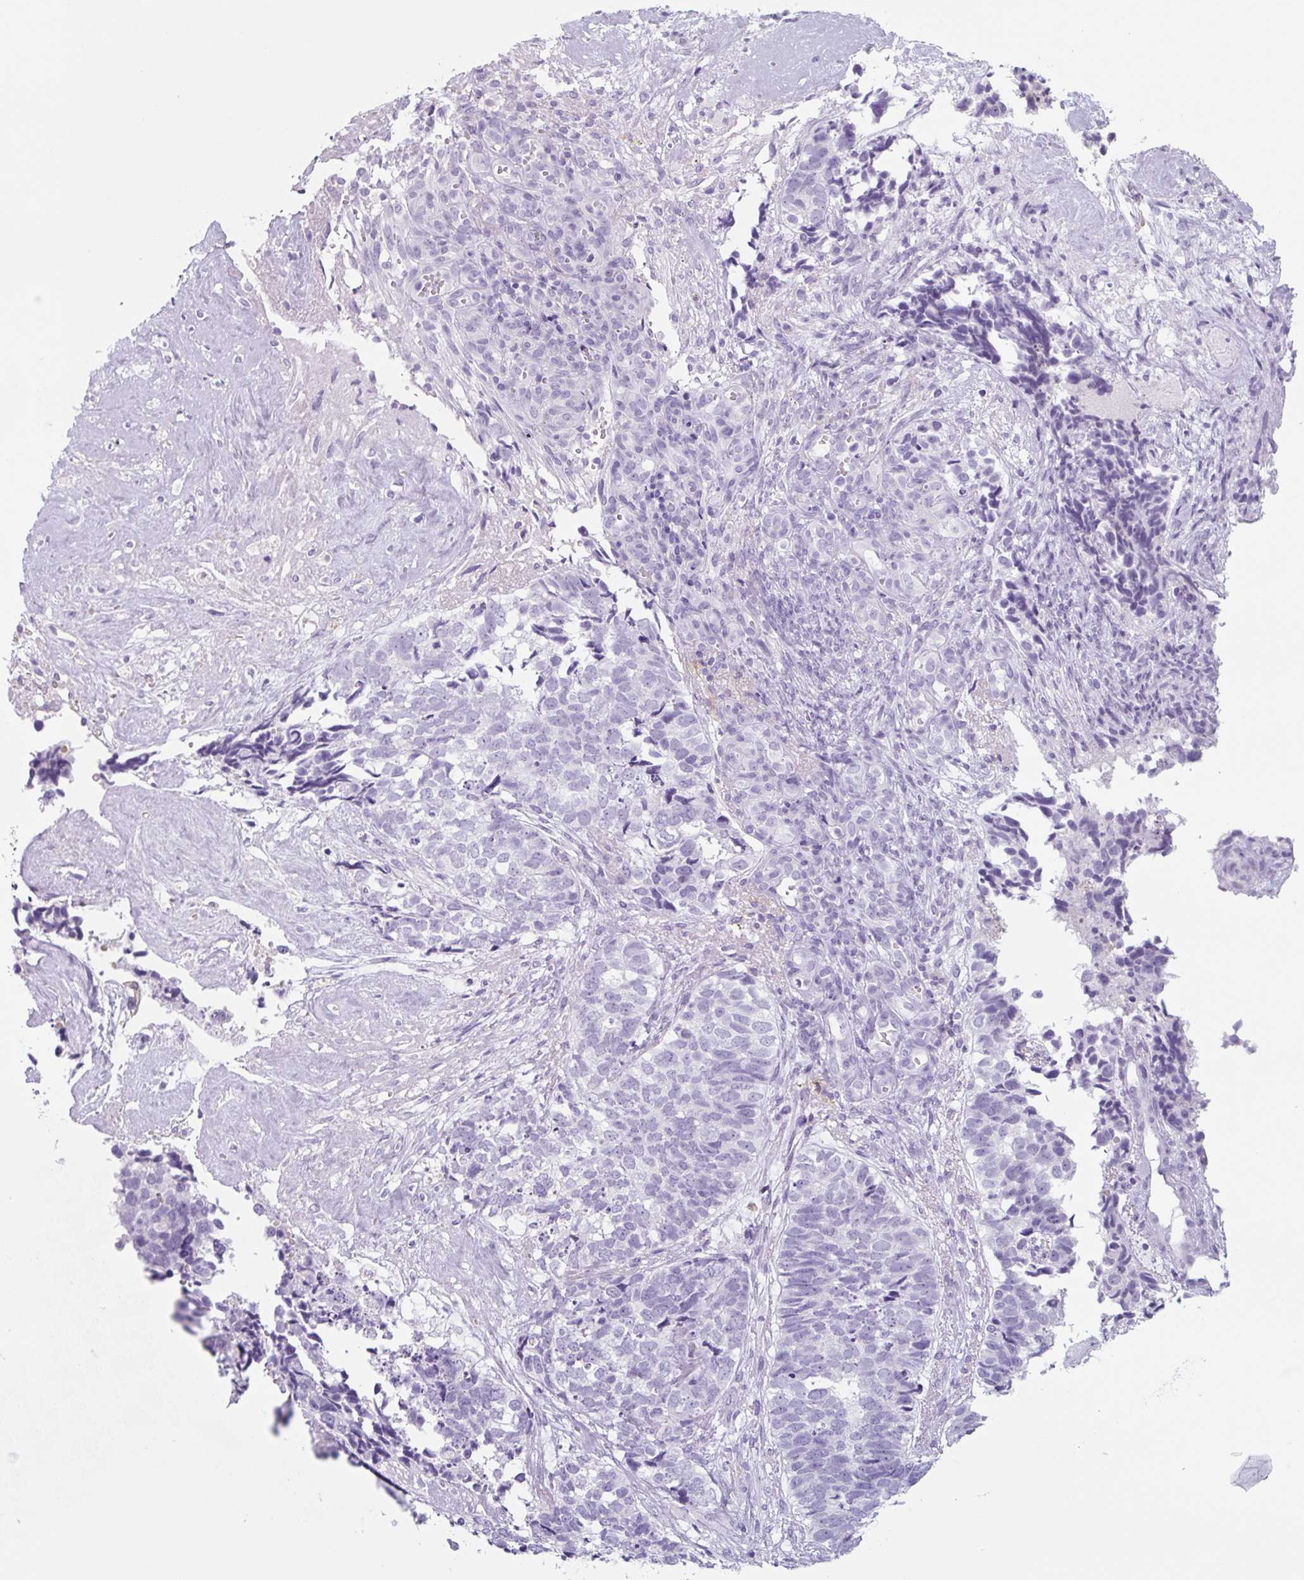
{"staining": {"intensity": "negative", "quantity": "none", "location": "none"}, "tissue": "cervical cancer", "cell_type": "Tumor cells", "image_type": "cancer", "snomed": [{"axis": "morphology", "description": "Squamous cell carcinoma, NOS"}, {"axis": "topography", "description": "Cervix"}], "caption": "High magnification brightfield microscopy of squamous cell carcinoma (cervical) stained with DAB (brown) and counterstained with hematoxylin (blue): tumor cells show no significant staining.", "gene": "TNFRSF8", "patient": {"sex": "female", "age": 63}}